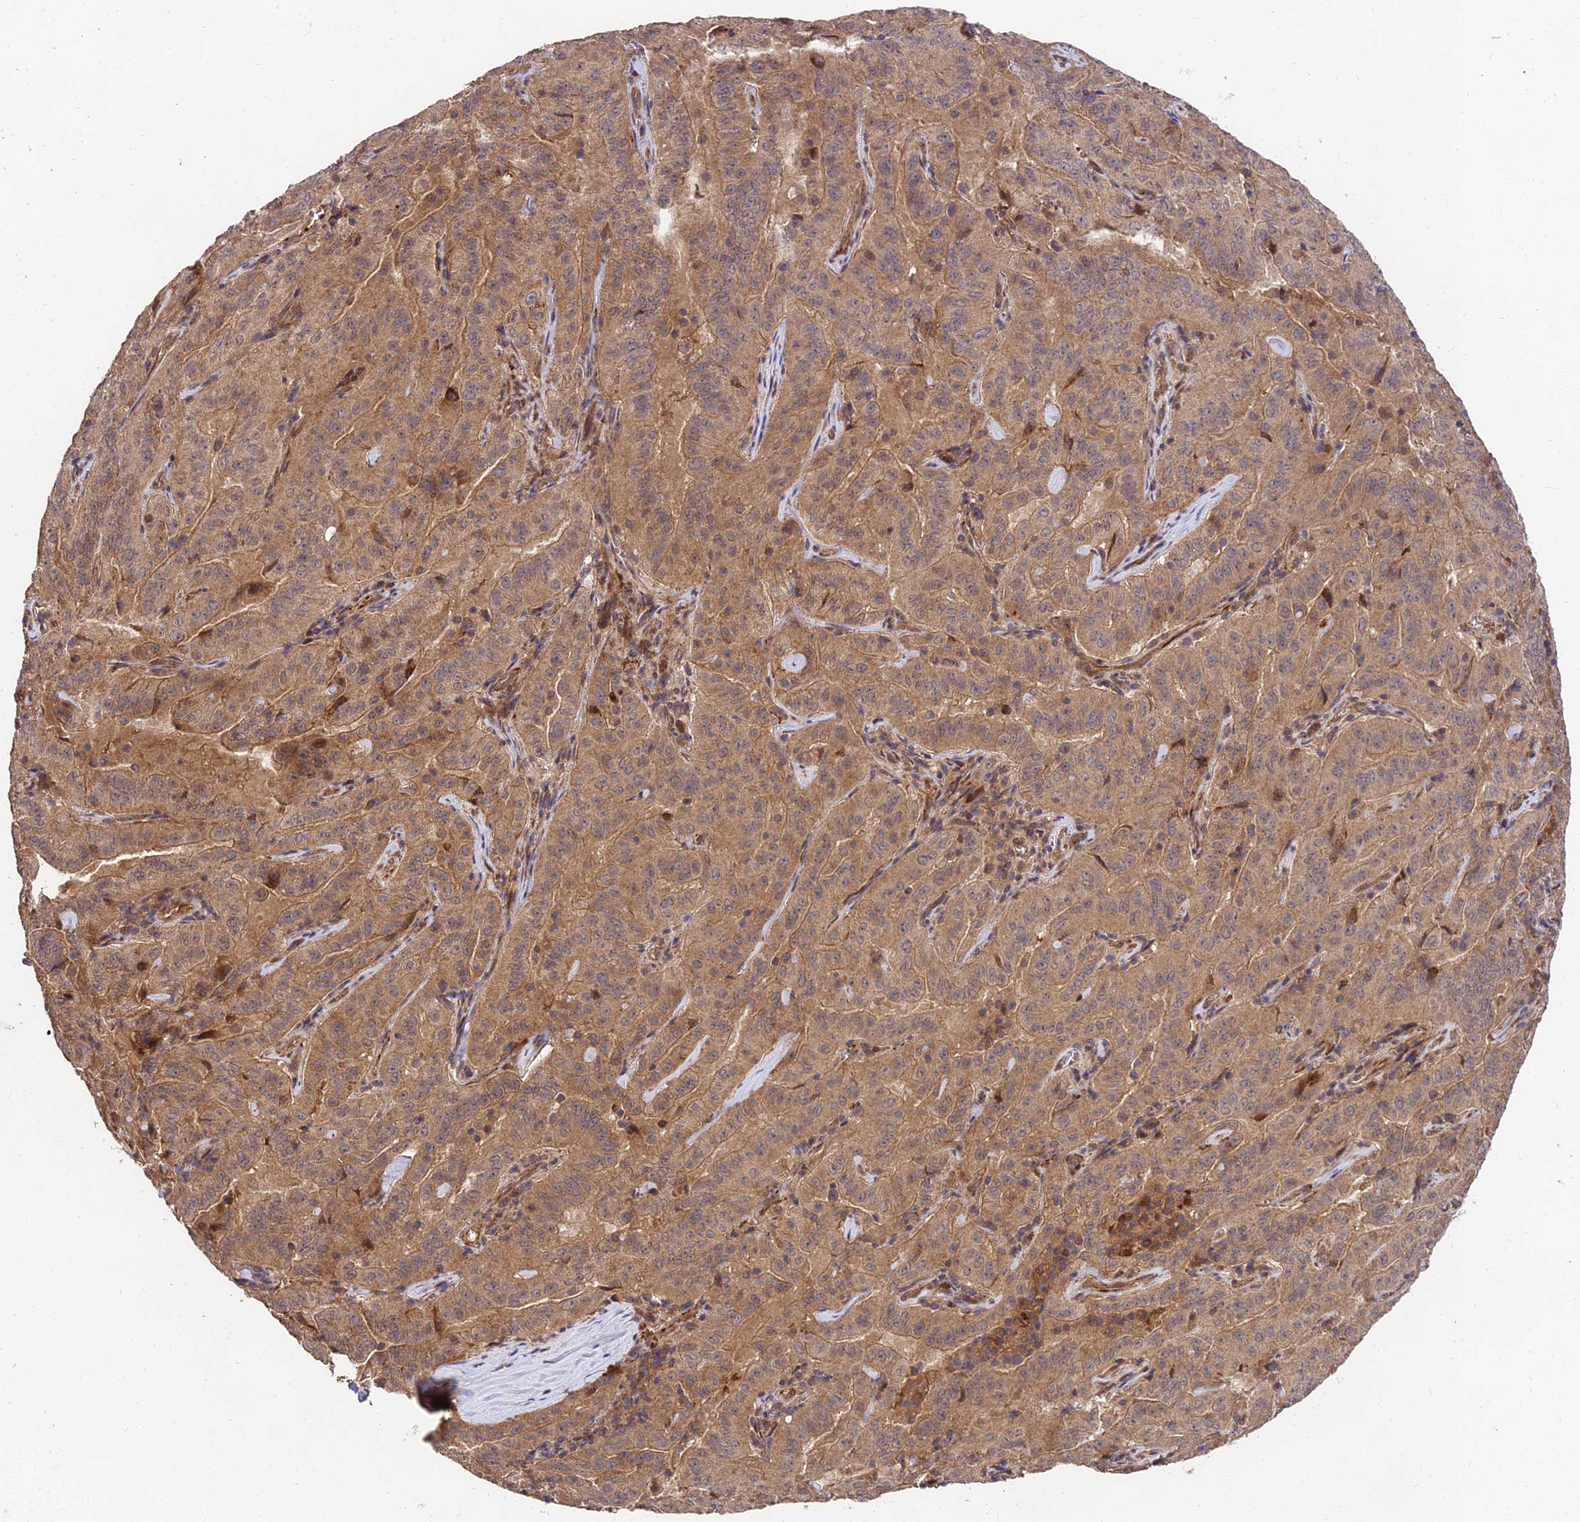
{"staining": {"intensity": "moderate", "quantity": ">75%", "location": "cytoplasmic/membranous"}, "tissue": "pancreatic cancer", "cell_type": "Tumor cells", "image_type": "cancer", "snomed": [{"axis": "morphology", "description": "Adenocarcinoma, NOS"}, {"axis": "topography", "description": "Pancreas"}], "caption": "Pancreatic adenocarcinoma stained with DAB immunohistochemistry (IHC) demonstrates medium levels of moderate cytoplasmic/membranous expression in about >75% of tumor cells.", "gene": "MKKS", "patient": {"sex": "male", "age": 63}}